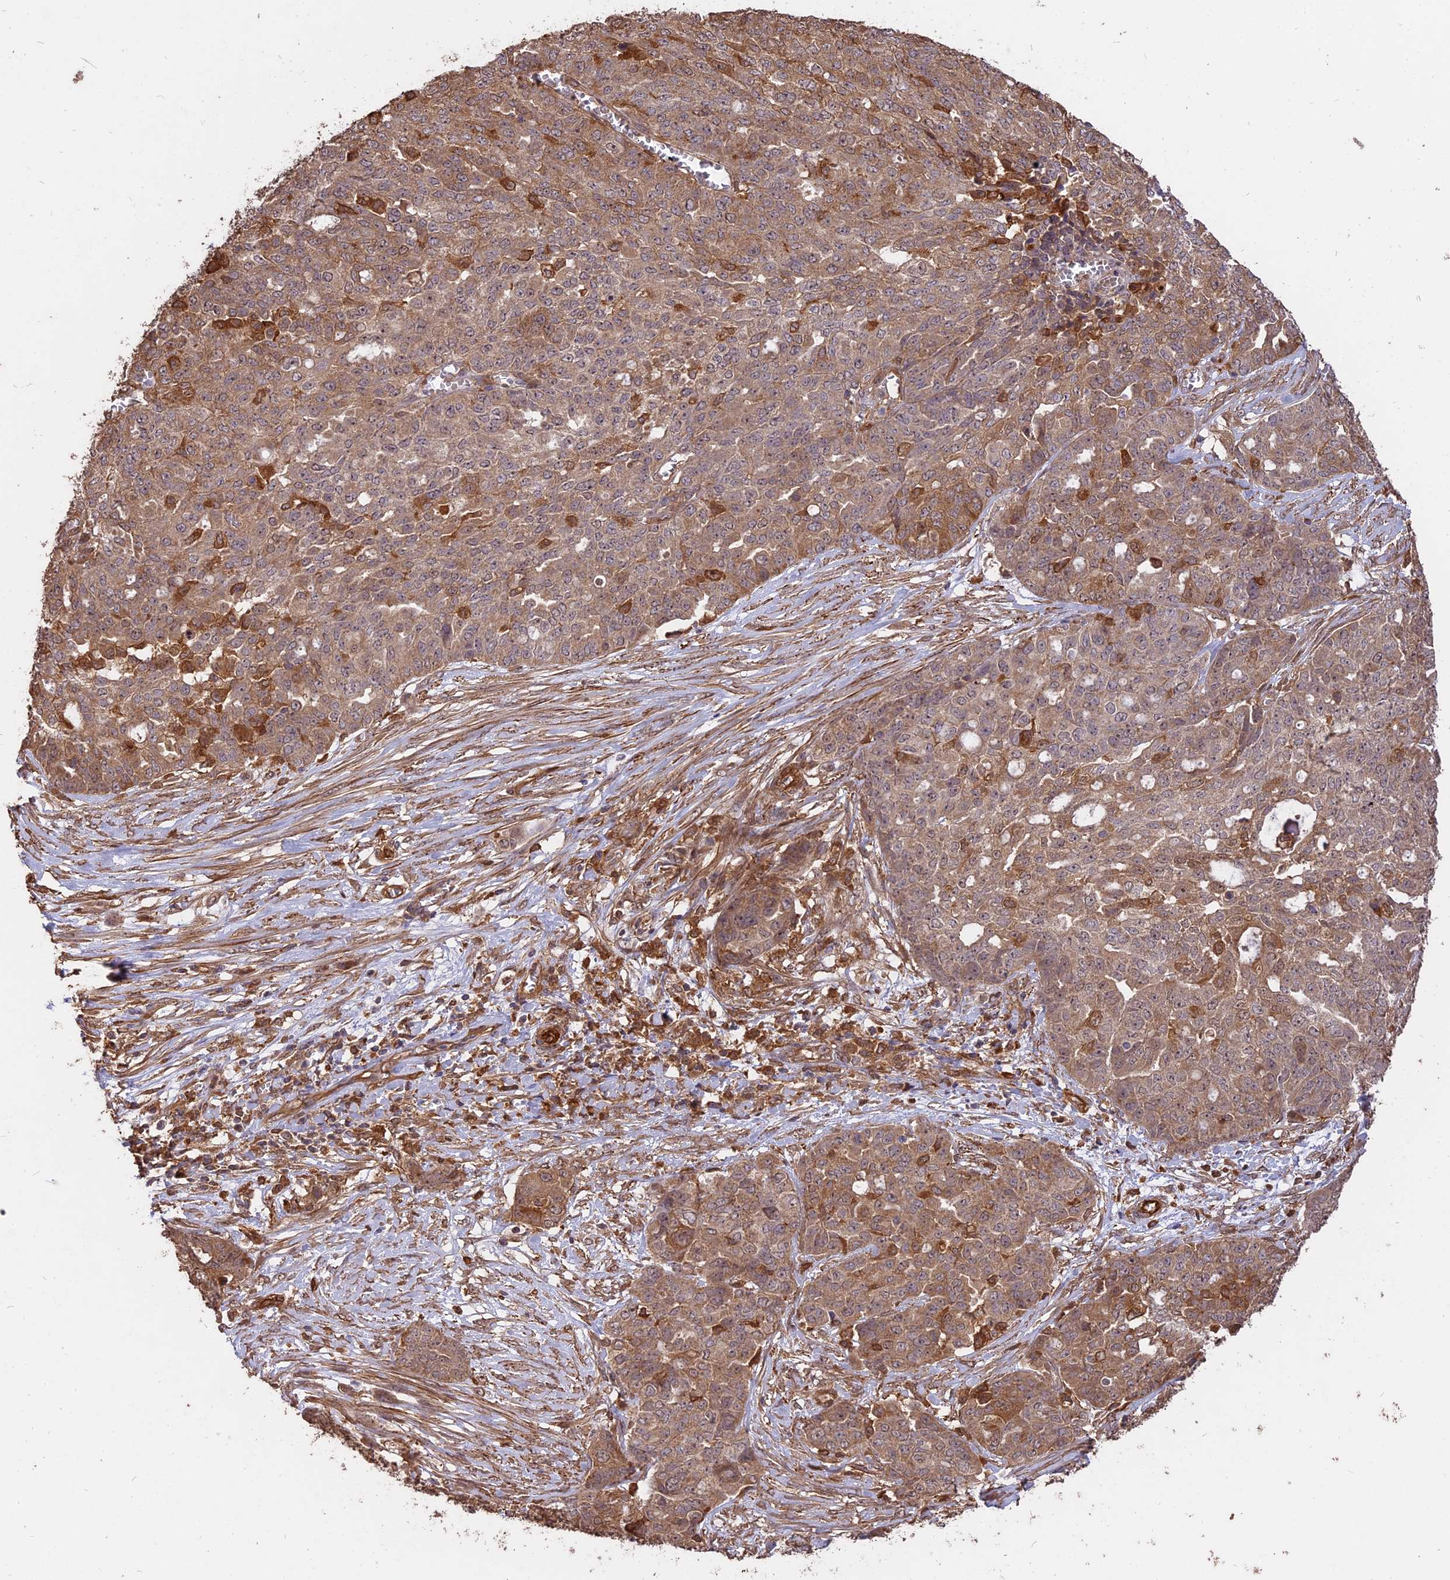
{"staining": {"intensity": "moderate", "quantity": "<25%", "location": "cytoplasmic/membranous"}, "tissue": "ovarian cancer", "cell_type": "Tumor cells", "image_type": "cancer", "snomed": [{"axis": "morphology", "description": "Cystadenocarcinoma, serous, NOS"}, {"axis": "topography", "description": "Soft tissue"}, {"axis": "topography", "description": "Ovary"}], "caption": "DAB immunohistochemical staining of serous cystadenocarcinoma (ovarian) reveals moderate cytoplasmic/membranous protein staining in about <25% of tumor cells.", "gene": "SAC3D1", "patient": {"sex": "female", "age": 57}}